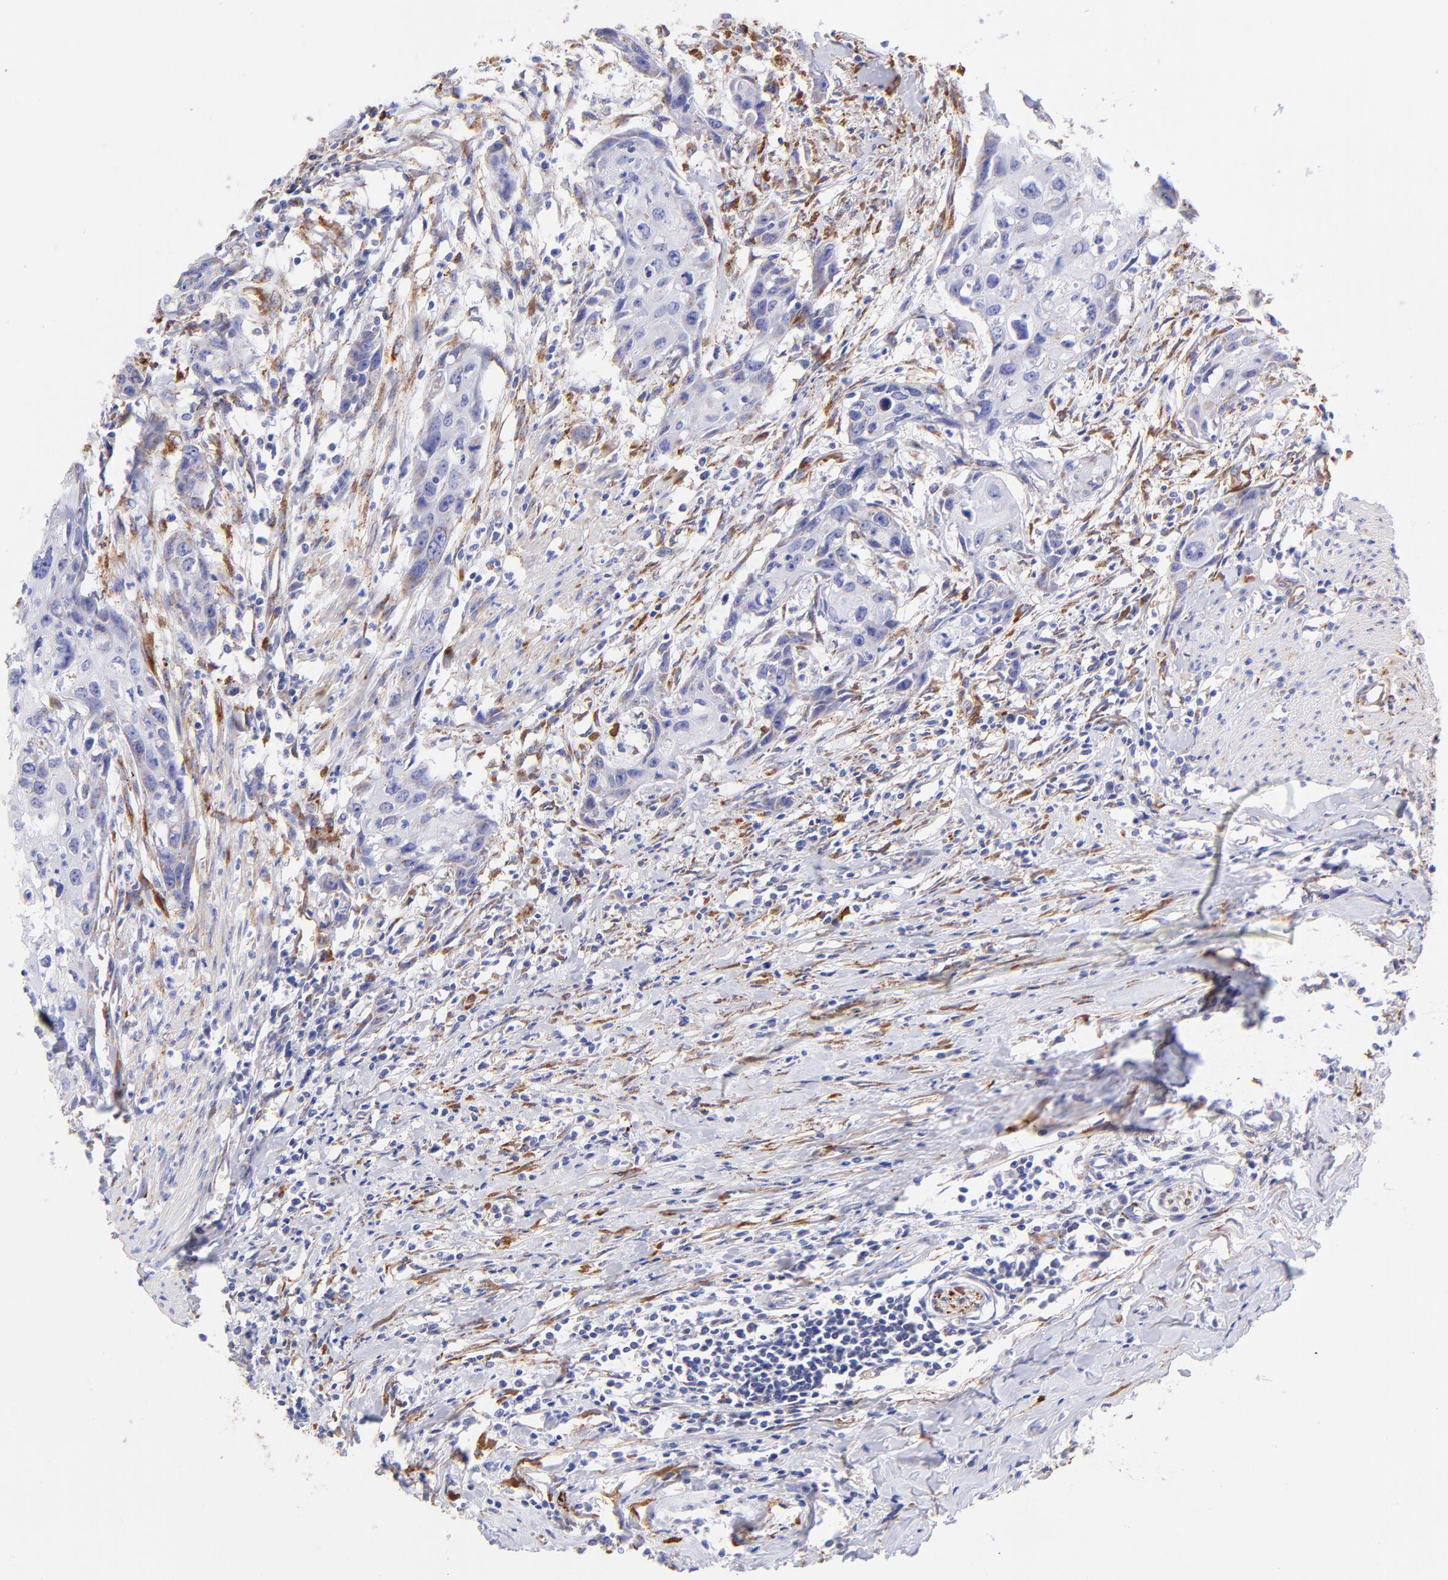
{"staining": {"intensity": "negative", "quantity": "none", "location": "none"}, "tissue": "urothelial cancer", "cell_type": "Tumor cells", "image_type": "cancer", "snomed": [{"axis": "morphology", "description": "Urothelial carcinoma, High grade"}, {"axis": "topography", "description": "Urinary bladder"}], "caption": "An image of urothelial carcinoma (high-grade) stained for a protein displays no brown staining in tumor cells.", "gene": "SPARC", "patient": {"sex": "male", "age": 54}}